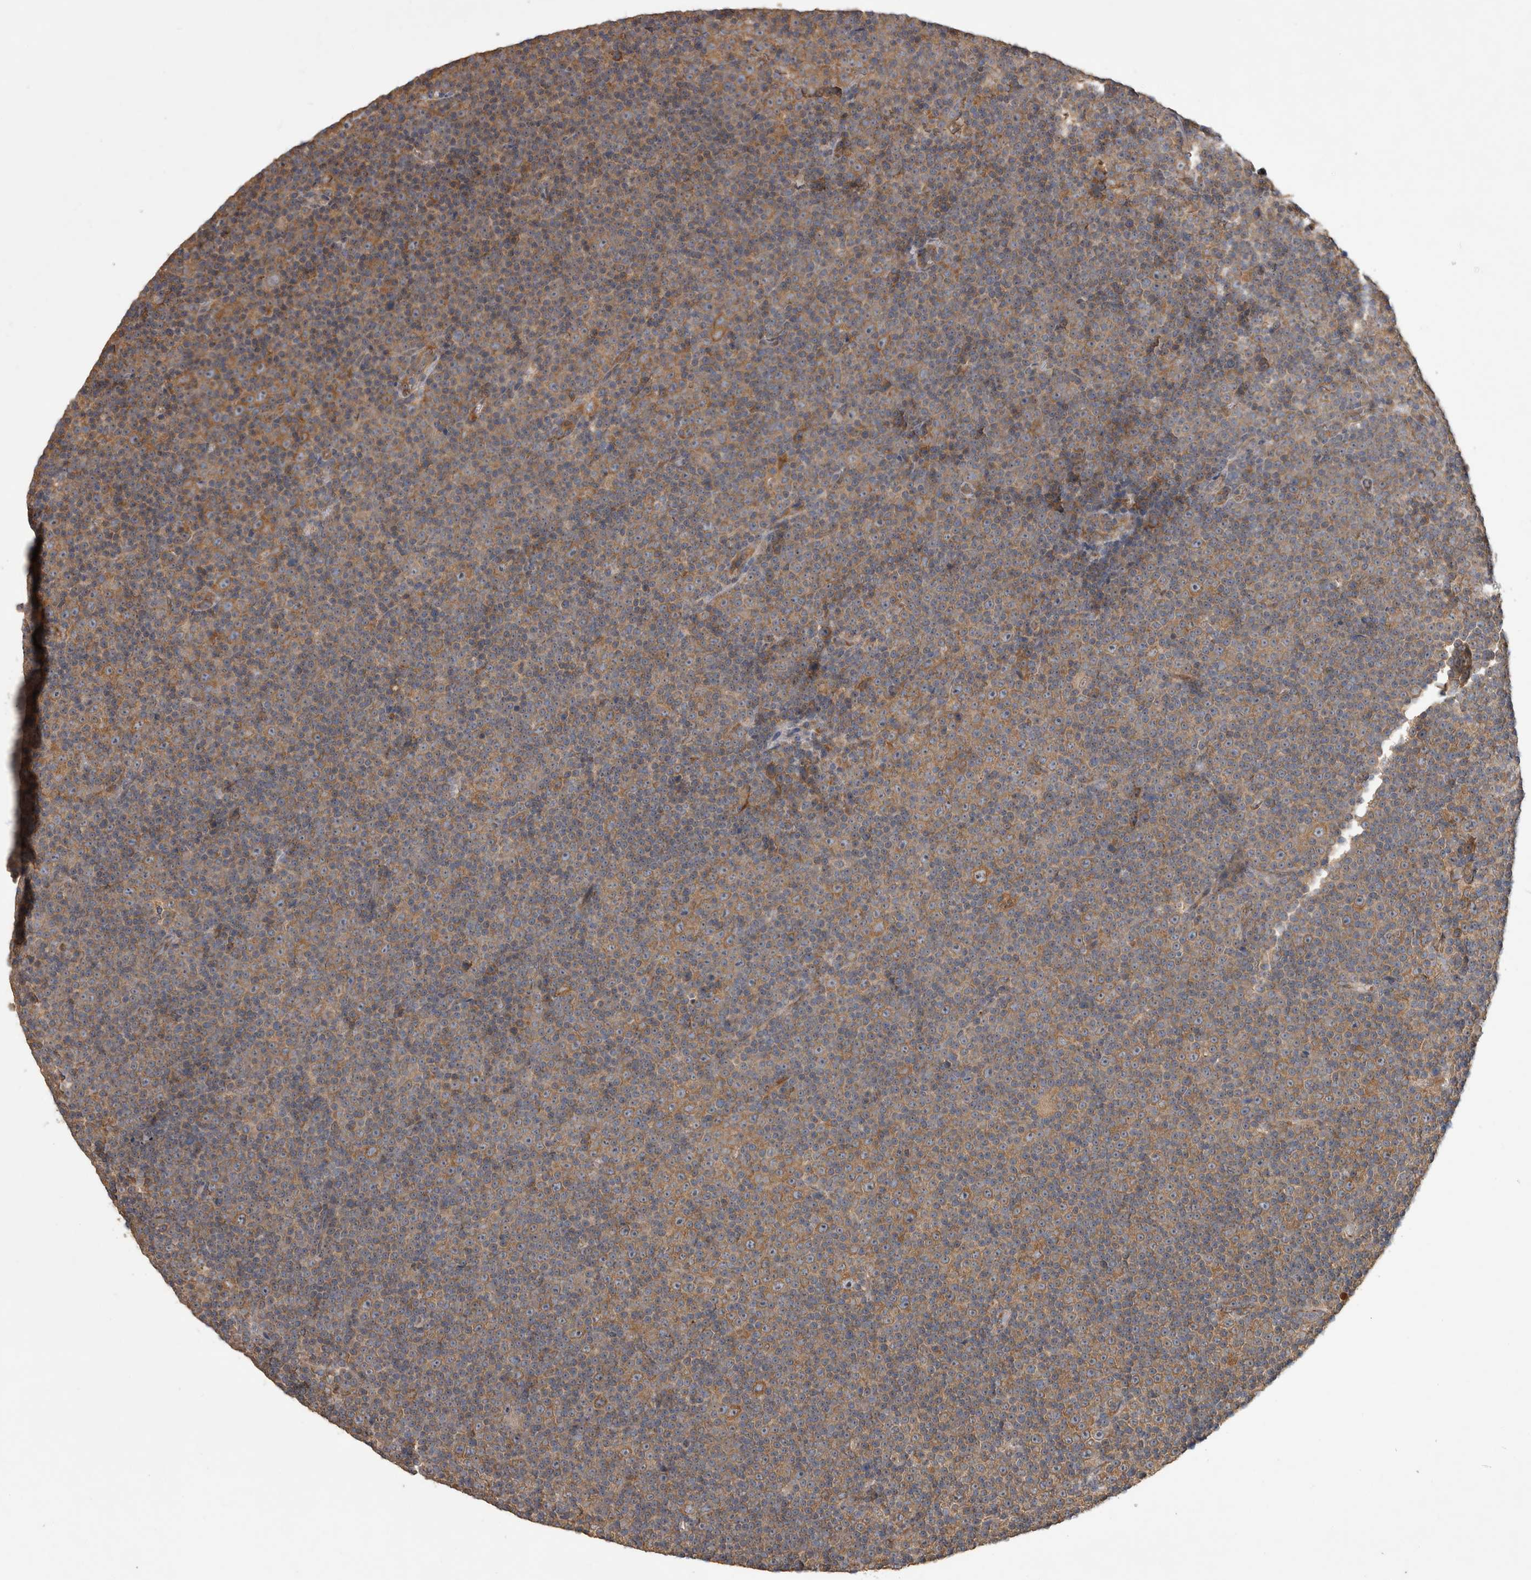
{"staining": {"intensity": "moderate", "quantity": ">75%", "location": "cytoplasmic/membranous"}, "tissue": "lymphoma", "cell_type": "Tumor cells", "image_type": "cancer", "snomed": [{"axis": "morphology", "description": "Malignant lymphoma, non-Hodgkin's type, Low grade"}, {"axis": "topography", "description": "Lymph node"}], "caption": "Human lymphoma stained for a protein (brown) shows moderate cytoplasmic/membranous positive expression in about >75% of tumor cells.", "gene": "ATXN2", "patient": {"sex": "female", "age": 67}}